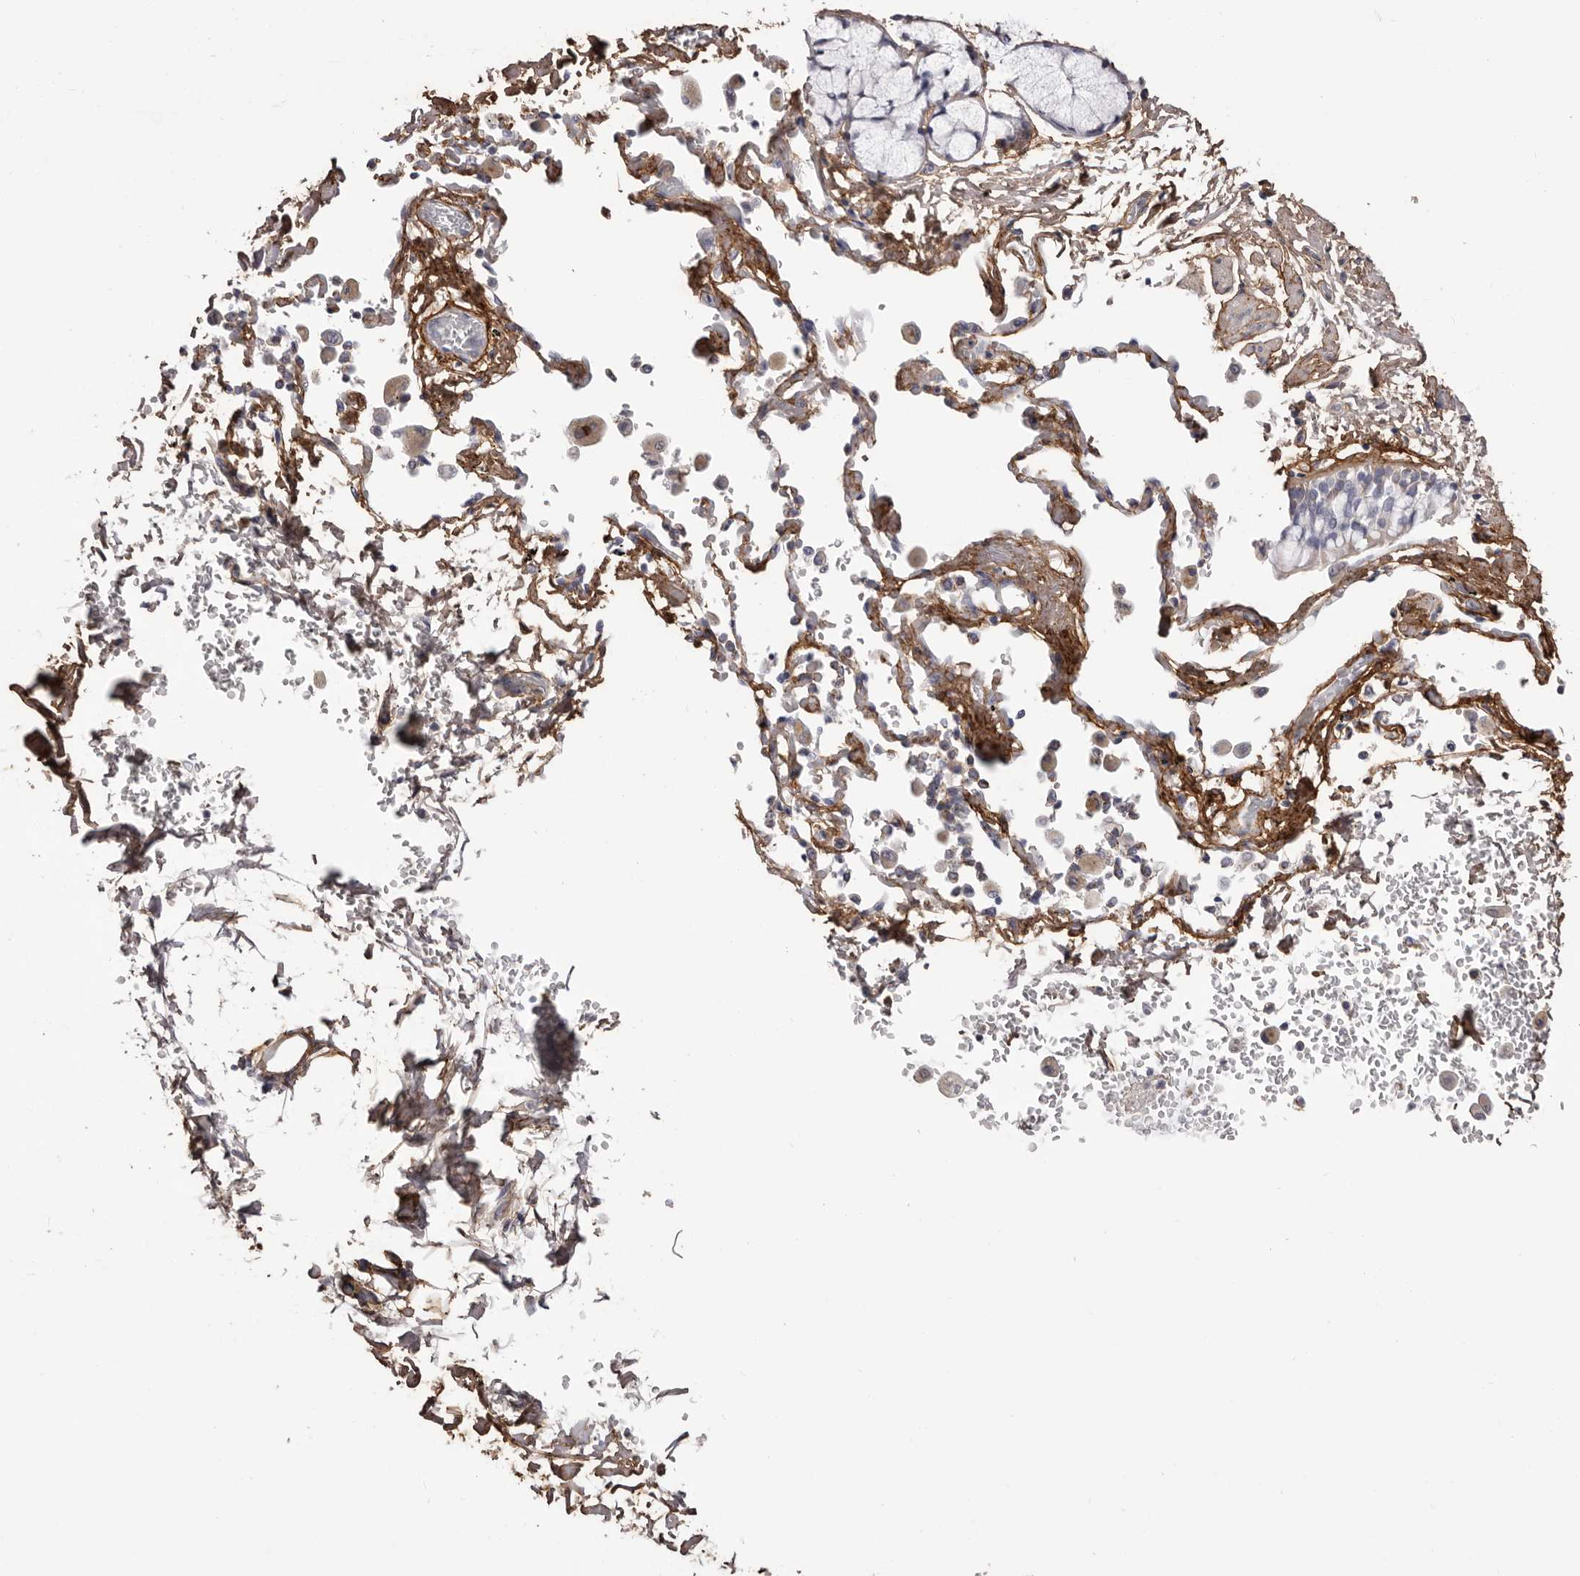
{"staining": {"intensity": "negative", "quantity": "none", "location": "none"}, "tissue": "bronchus", "cell_type": "Respiratory epithelial cells", "image_type": "normal", "snomed": [{"axis": "morphology", "description": "Normal tissue, NOS"}, {"axis": "morphology", "description": "Inflammation, NOS"}, {"axis": "topography", "description": "Cartilage tissue"}, {"axis": "topography", "description": "Bronchus"}, {"axis": "topography", "description": "Lung"}], "caption": "Benign bronchus was stained to show a protein in brown. There is no significant expression in respiratory epithelial cells. (DAB (3,3'-diaminobenzidine) immunohistochemistry (IHC) with hematoxylin counter stain).", "gene": "COL6A1", "patient": {"sex": "female", "age": 64}}